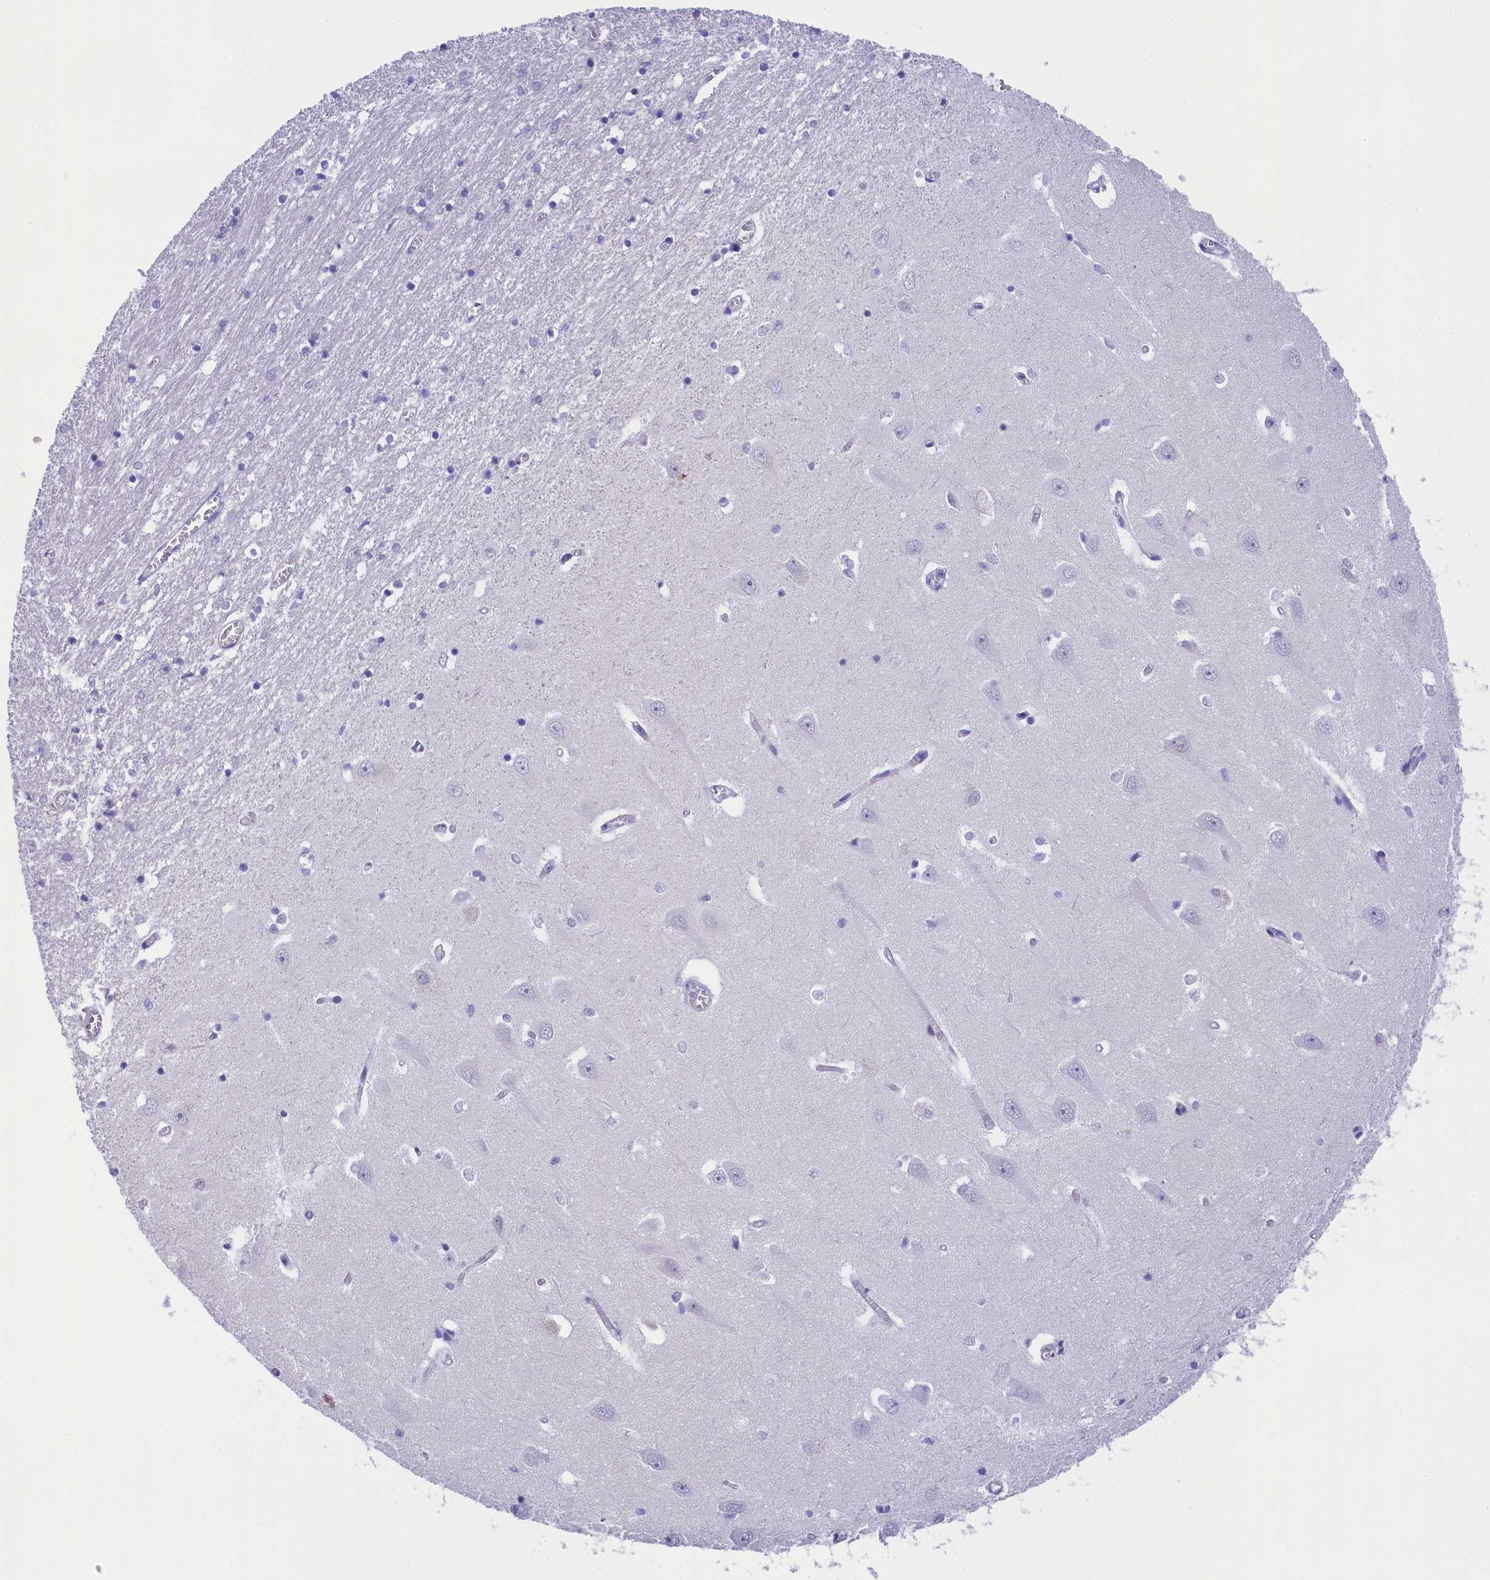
{"staining": {"intensity": "negative", "quantity": "none", "location": "none"}, "tissue": "hippocampus", "cell_type": "Glial cells", "image_type": "normal", "snomed": [{"axis": "morphology", "description": "Normal tissue, NOS"}, {"axis": "topography", "description": "Hippocampus"}], "caption": "Micrograph shows no significant protein positivity in glial cells of benign hippocampus.", "gene": "TACSTD2", "patient": {"sex": "male", "age": 70}}